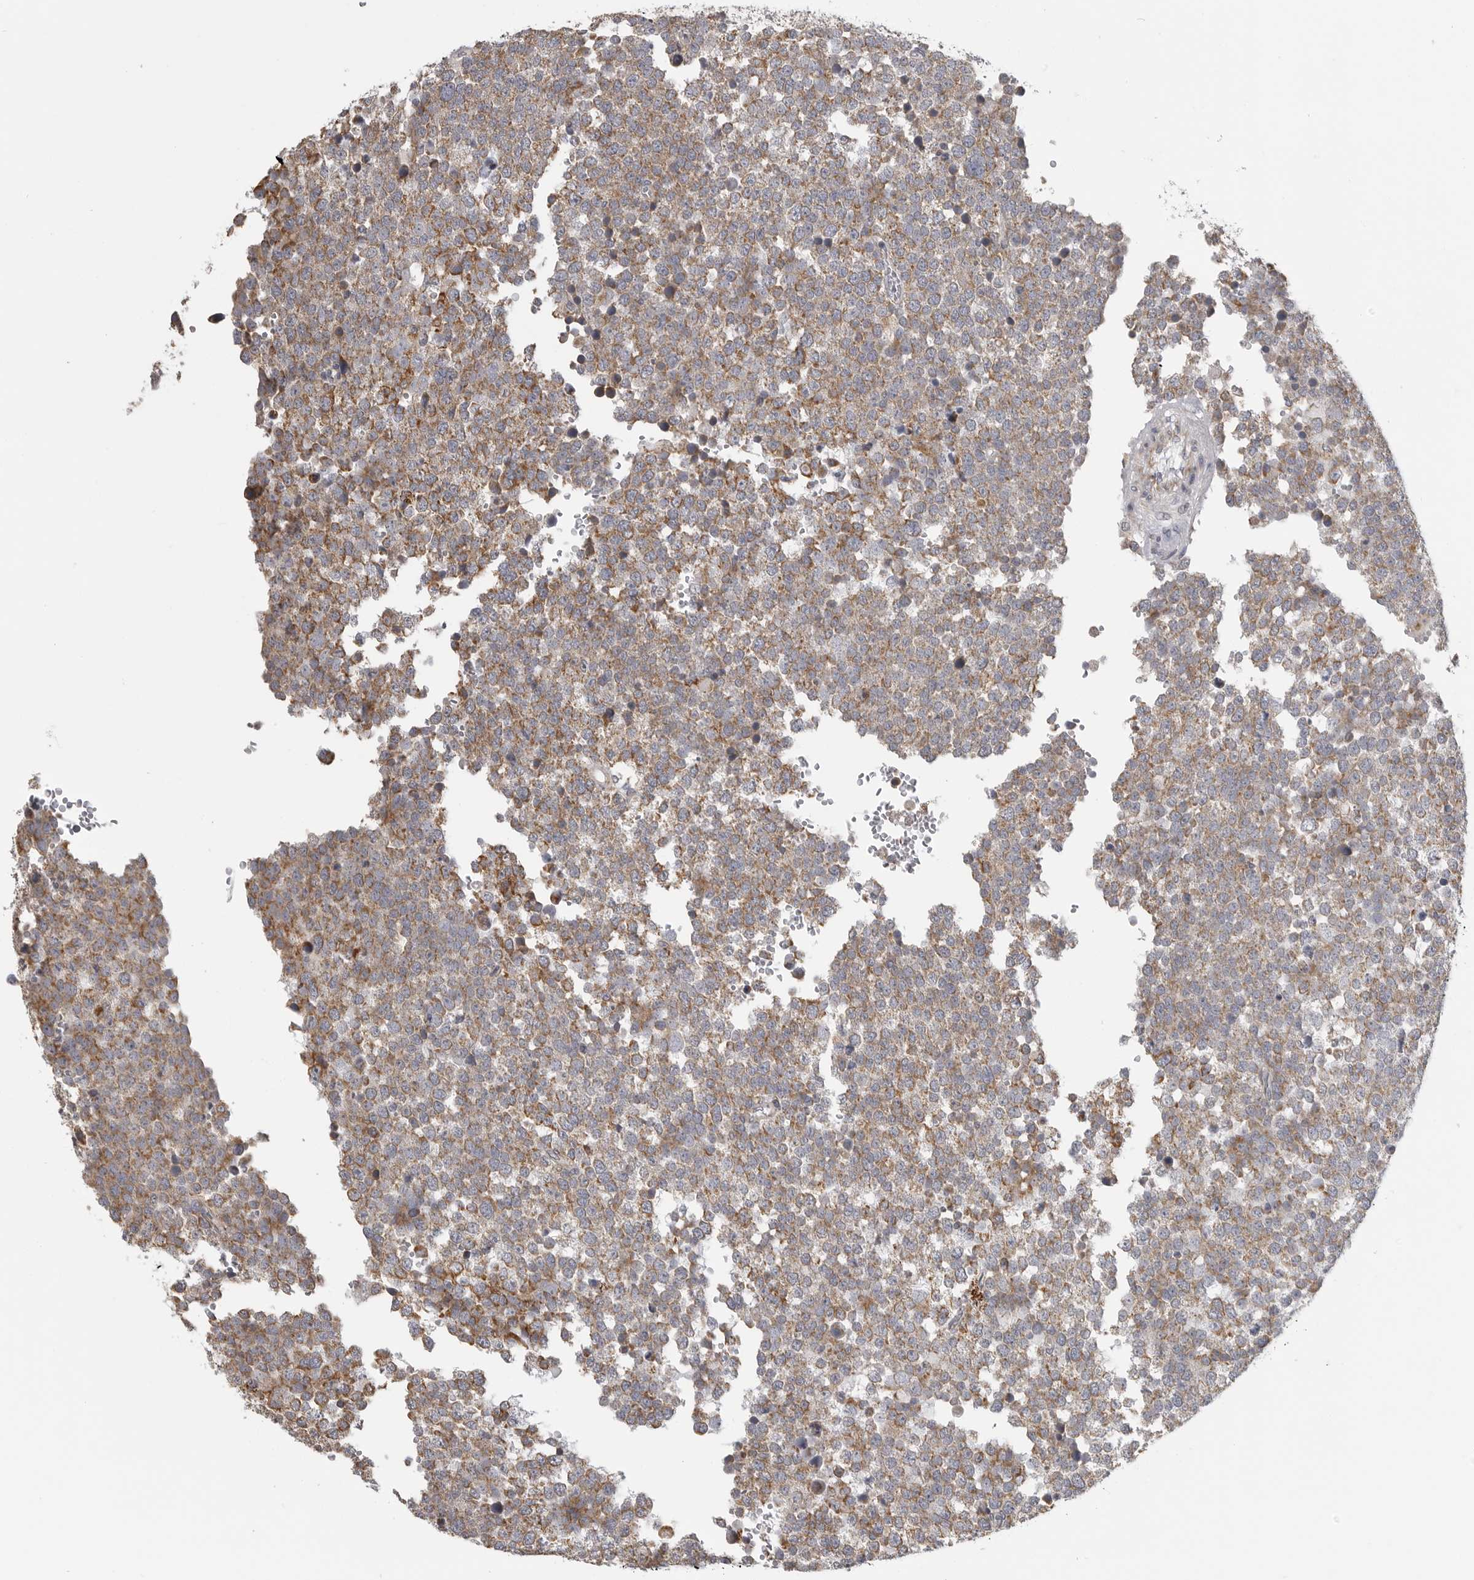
{"staining": {"intensity": "moderate", "quantity": ">75%", "location": "cytoplasmic/membranous"}, "tissue": "testis cancer", "cell_type": "Tumor cells", "image_type": "cancer", "snomed": [{"axis": "morphology", "description": "Seminoma, NOS"}, {"axis": "topography", "description": "Testis"}], "caption": "Immunohistochemical staining of human testis seminoma reveals moderate cytoplasmic/membranous protein expression in about >75% of tumor cells. (DAB IHC with brightfield microscopy, high magnification).", "gene": "RXFP3", "patient": {"sex": "male", "age": 71}}